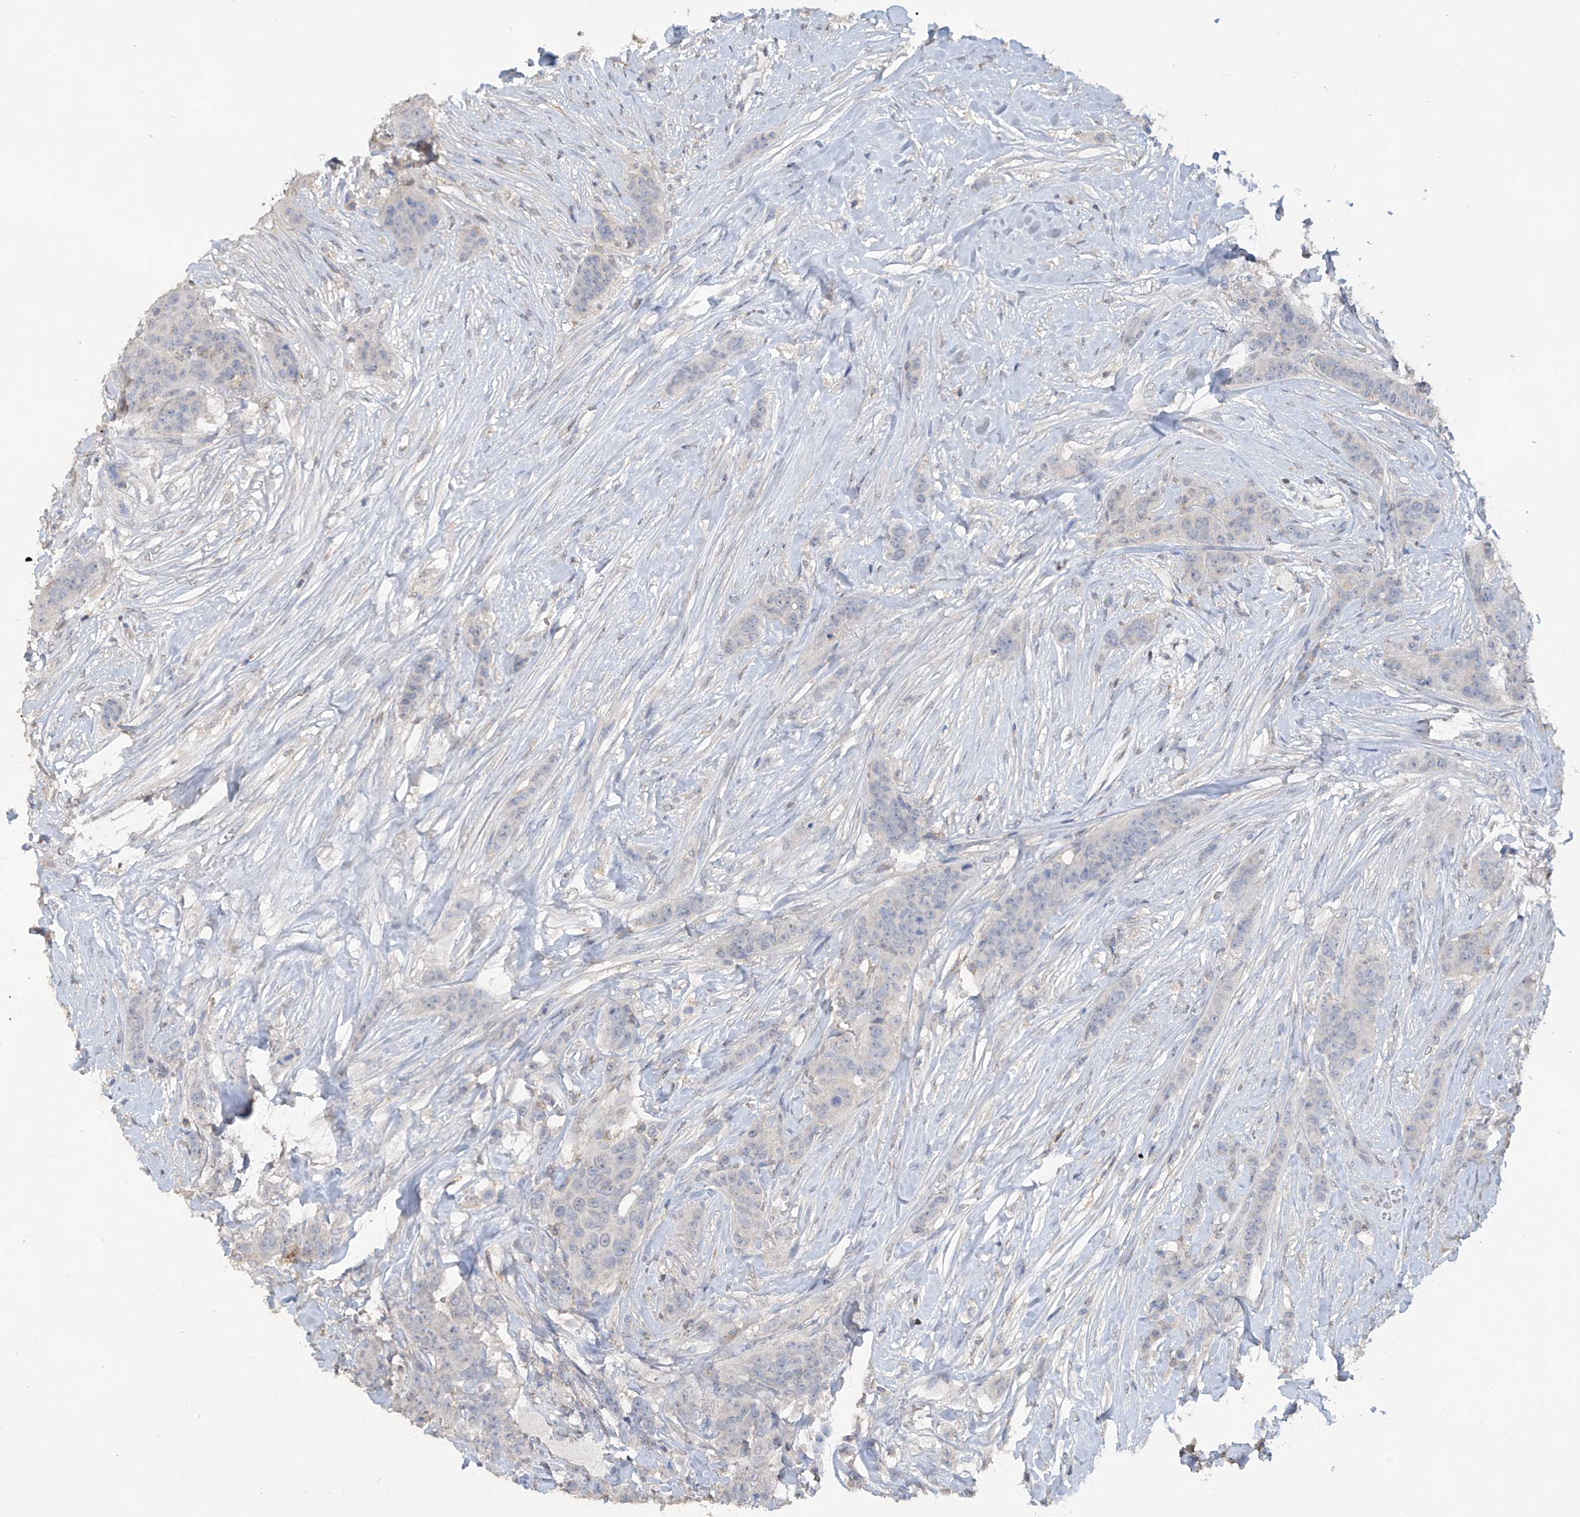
{"staining": {"intensity": "negative", "quantity": "none", "location": "none"}, "tissue": "breast cancer", "cell_type": "Tumor cells", "image_type": "cancer", "snomed": [{"axis": "morphology", "description": "Duct carcinoma"}, {"axis": "topography", "description": "Breast"}], "caption": "DAB immunohistochemical staining of human intraductal carcinoma (breast) demonstrates no significant staining in tumor cells.", "gene": "HAS3", "patient": {"sex": "female", "age": 40}}